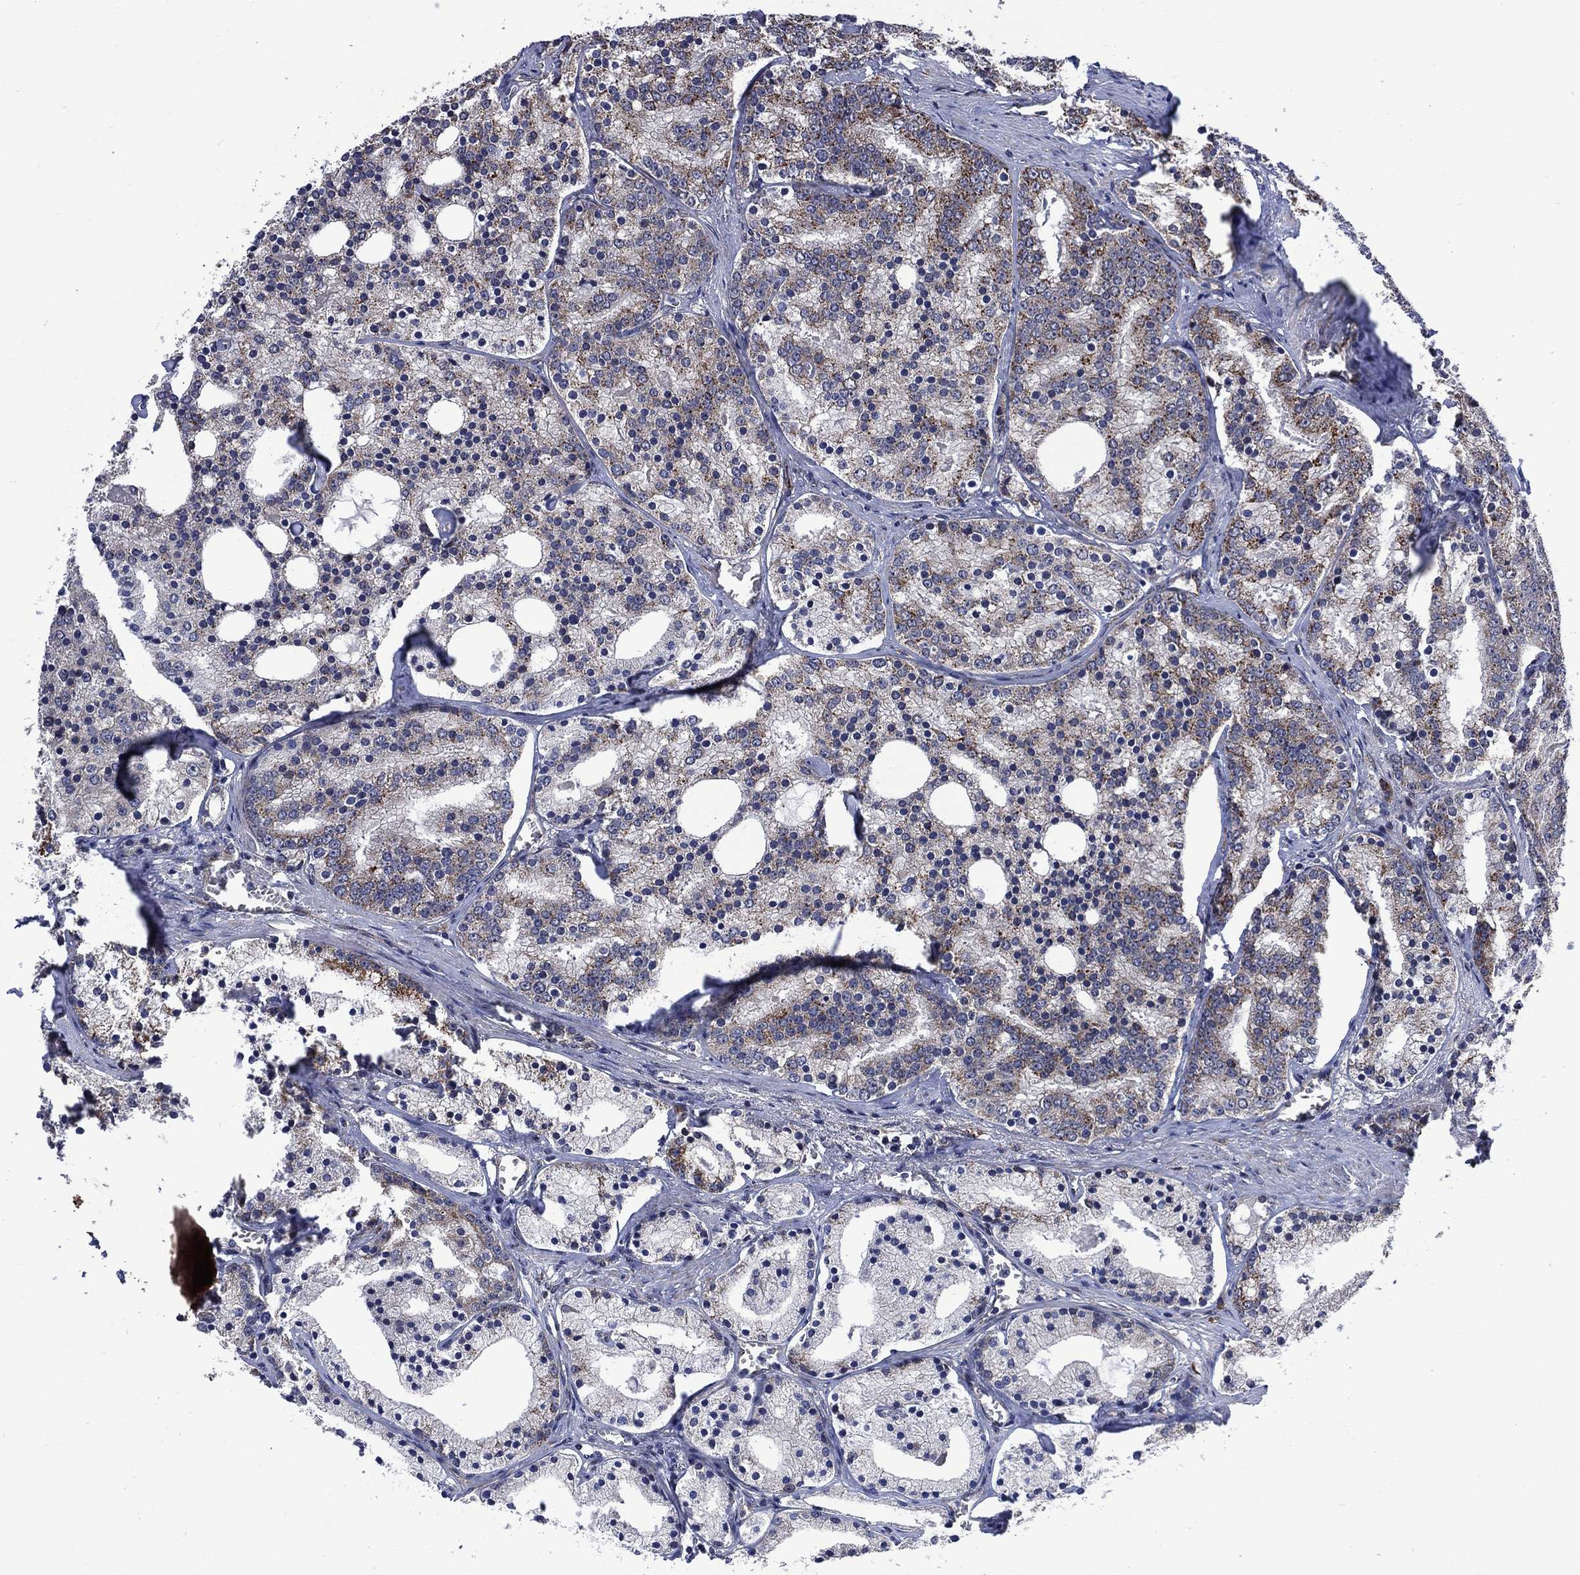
{"staining": {"intensity": "weak", "quantity": "<25%", "location": "cytoplasmic/membranous"}, "tissue": "prostate cancer", "cell_type": "Tumor cells", "image_type": "cancer", "snomed": [{"axis": "morphology", "description": "Adenocarcinoma, NOS"}, {"axis": "topography", "description": "Prostate"}], "caption": "DAB (3,3'-diaminobenzidine) immunohistochemical staining of human prostate adenocarcinoma demonstrates no significant positivity in tumor cells.", "gene": "HTD2", "patient": {"sex": "male", "age": 69}}